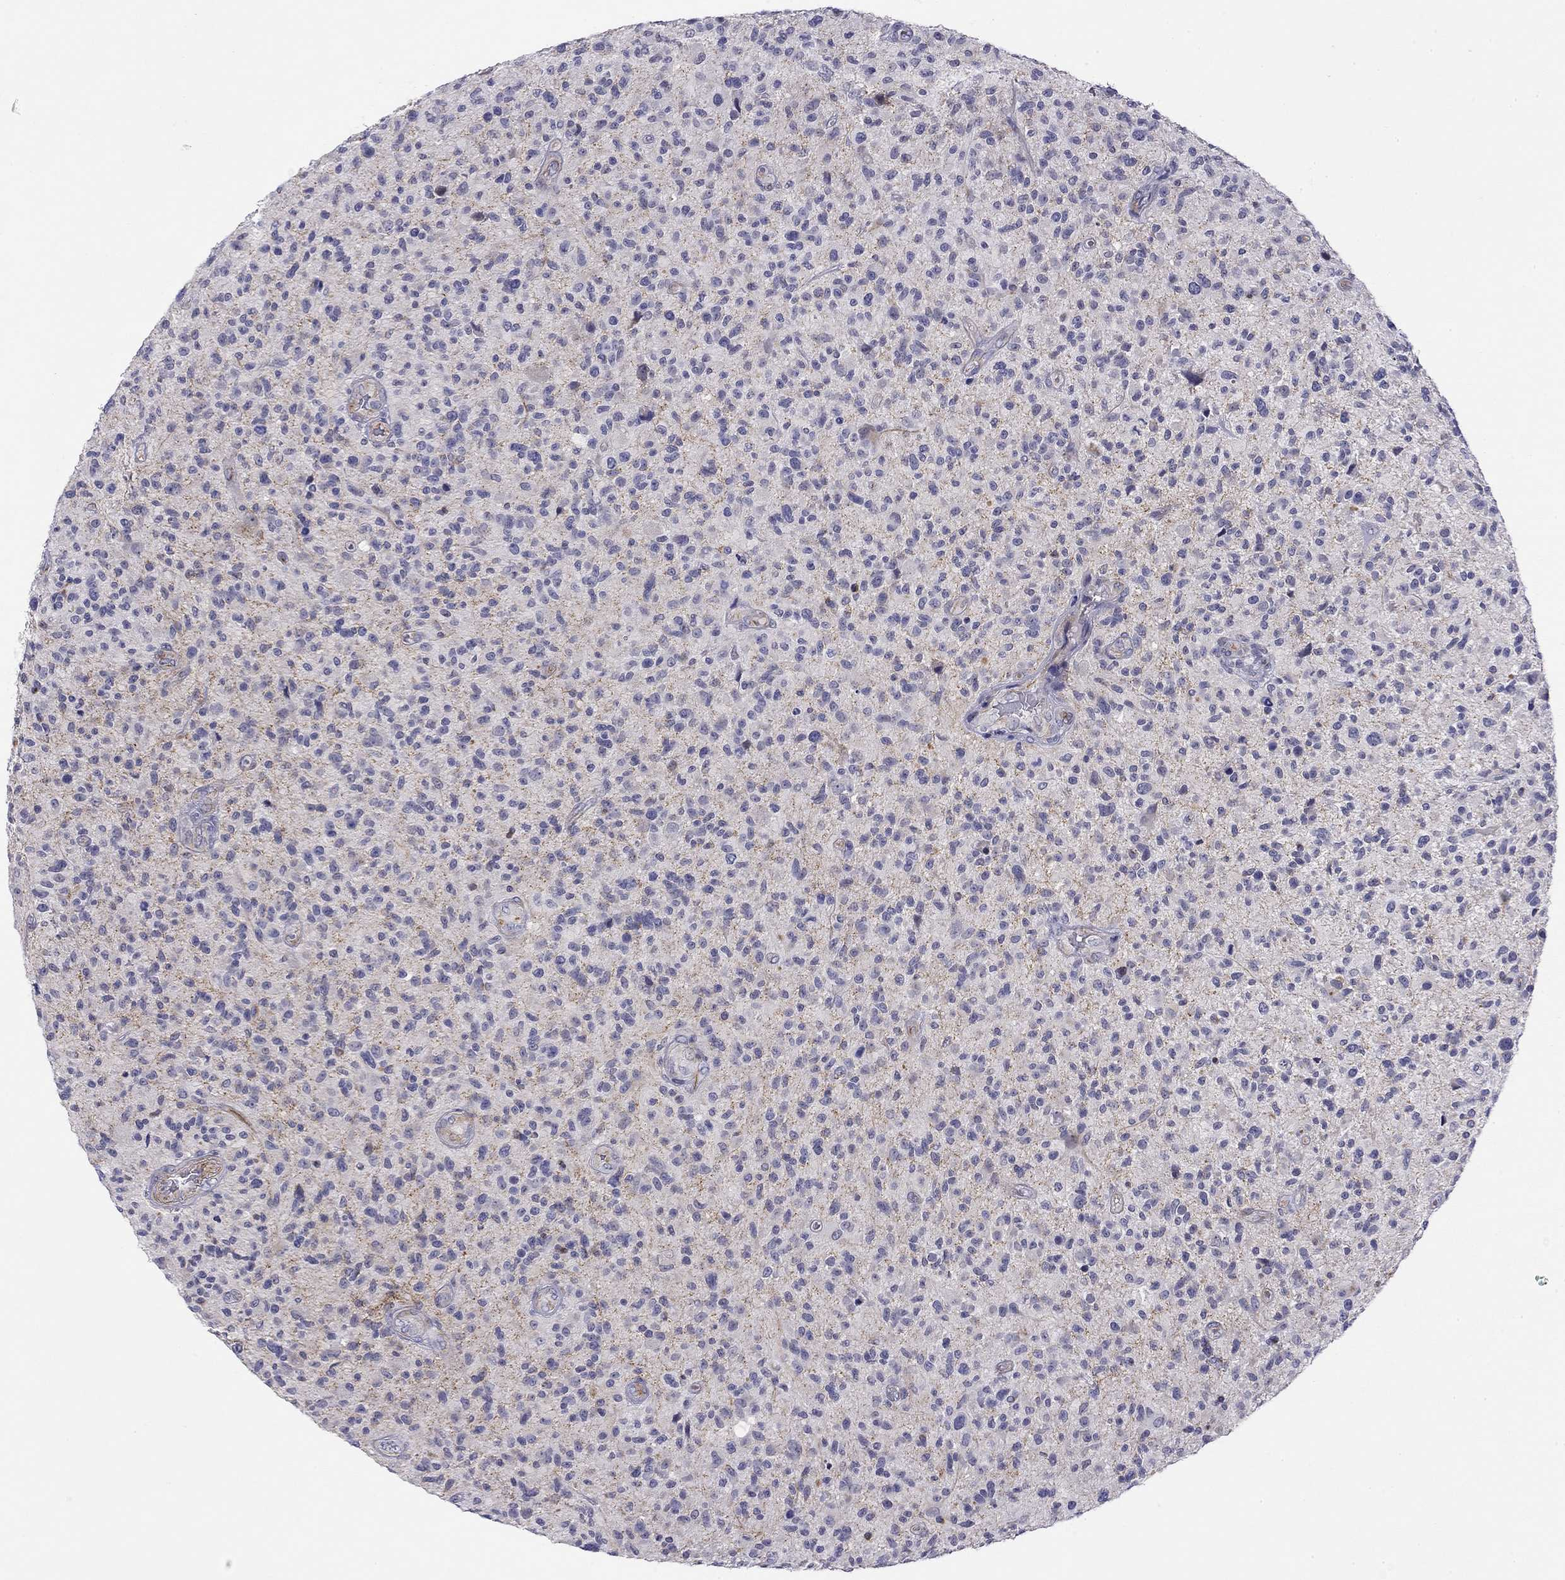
{"staining": {"intensity": "negative", "quantity": "none", "location": "none"}, "tissue": "glioma", "cell_type": "Tumor cells", "image_type": "cancer", "snomed": [{"axis": "morphology", "description": "Glioma, malignant, High grade"}, {"axis": "topography", "description": "Brain"}], "caption": "High power microscopy histopathology image of an immunohistochemistry histopathology image of malignant glioma (high-grade), revealing no significant expression in tumor cells.", "gene": "RTL1", "patient": {"sex": "male", "age": 47}}